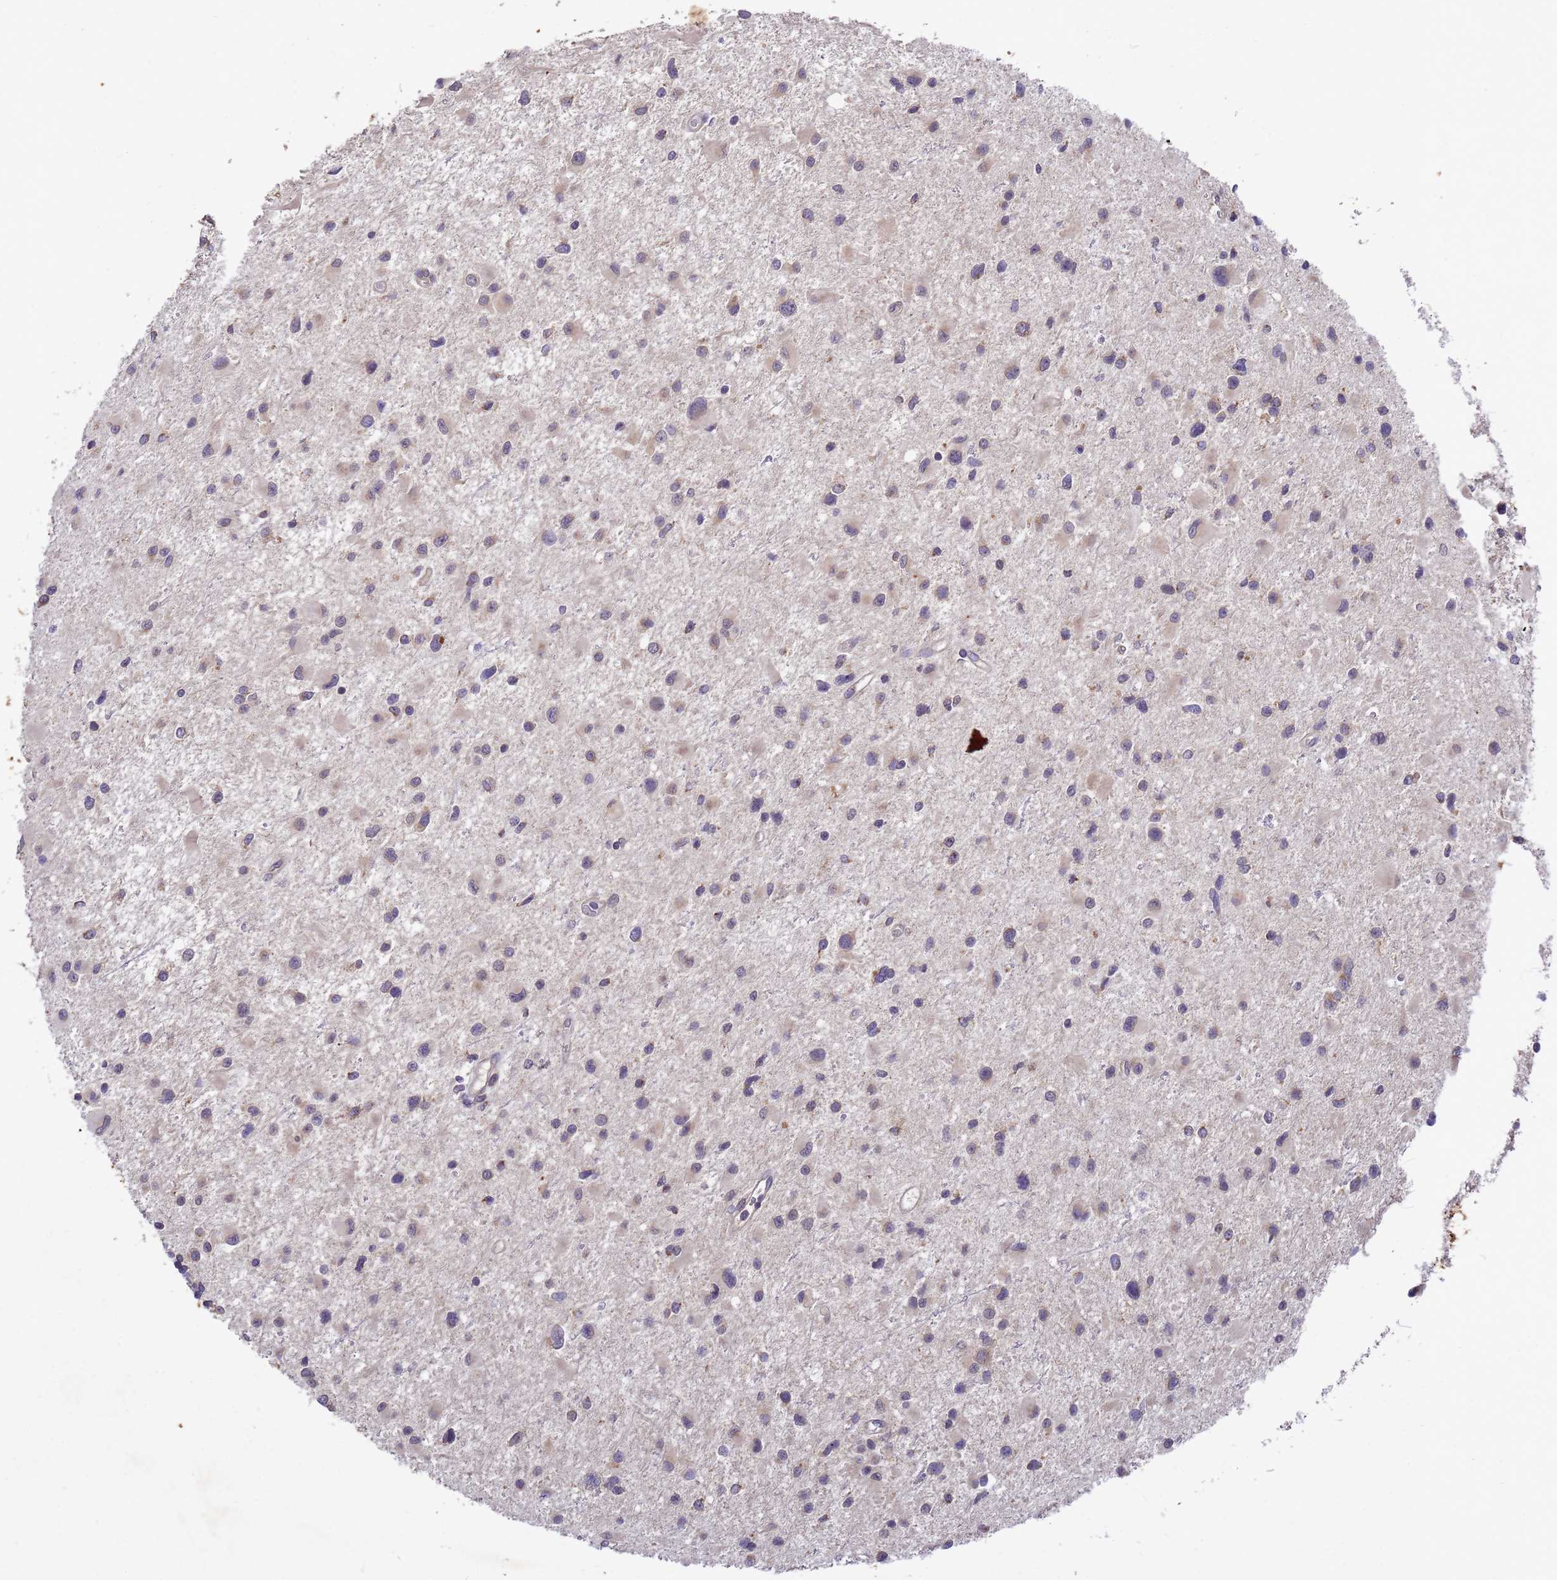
{"staining": {"intensity": "weak", "quantity": "25%-75%", "location": "cytoplasmic/membranous"}, "tissue": "glioma", "cell_type": "Tumor cells", "image_type": "cancer", "snomed": [{"axis": "morphology", "description": "Glioma, malignant, Low grade"}, {"axis": "topography", "description": "Brain"}], "caption": "There is low levels of weak cytoplasmic/membranous expression in tumor cells of glioma, as demonstrated by immunohistochemical staining (brown color).", "gene": "DCAF12L2", "patient": {"sex": "female", "age": 32}}